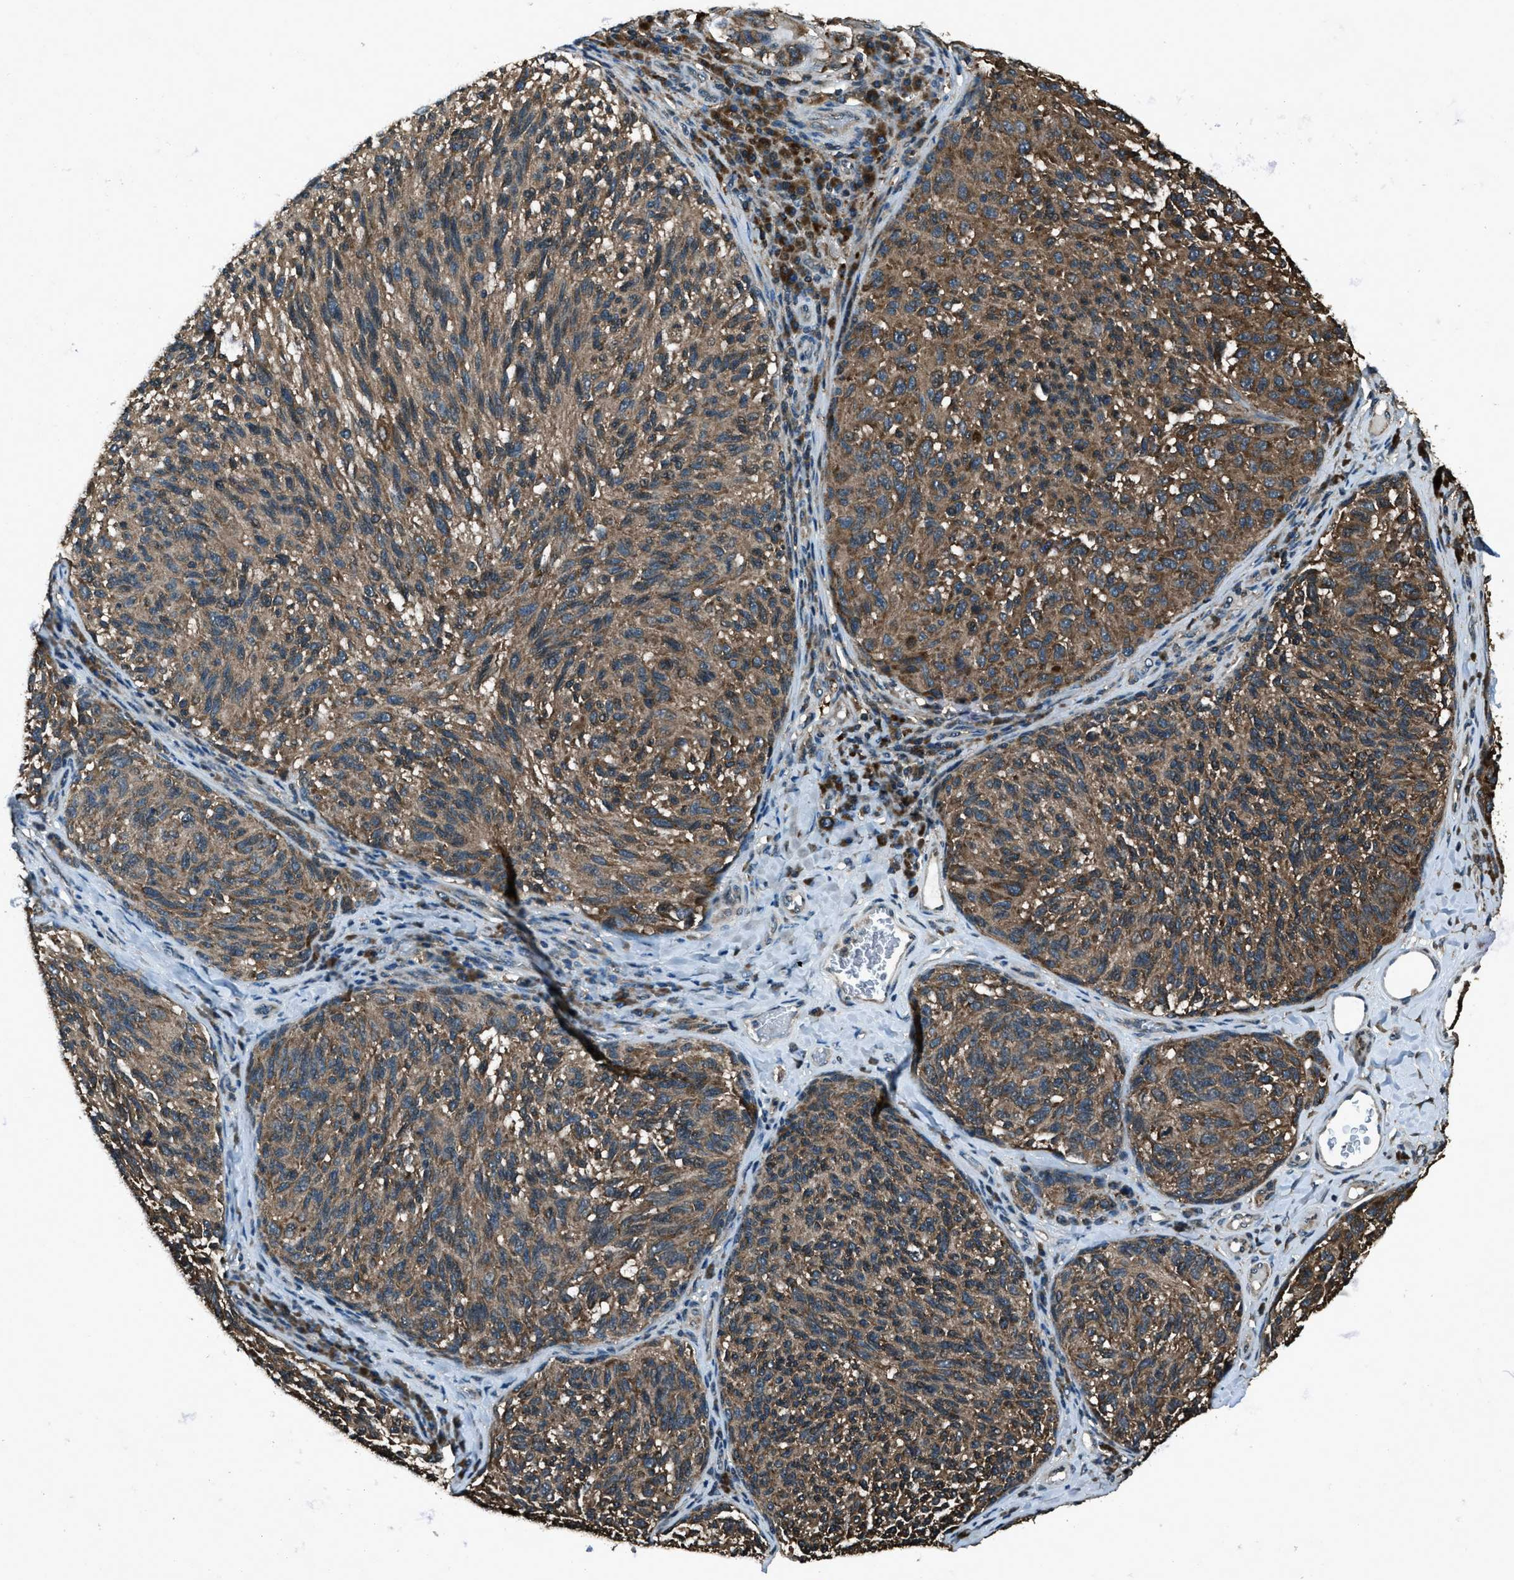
{"staining": {"intensity": "moderate", "quantity": ">75%", "location": "cytoplasmic/membranous"}, "tissue": "melanoma", "cell_type": "Tumor cells", "image_type": "cancer", "snomed": [{"axis": "morphology", "description": "Malignant melanoma, NOS"}, {"axis": "topography", "description": "Skin"}], "caption": "The image displays staining of malignant melanoma, revealing moderate cytoplasmic/membranous protein positivity (brown color) within tumor cells.", "gene": "TRIM4", "patient": {"sex": "female", "age": 73}}